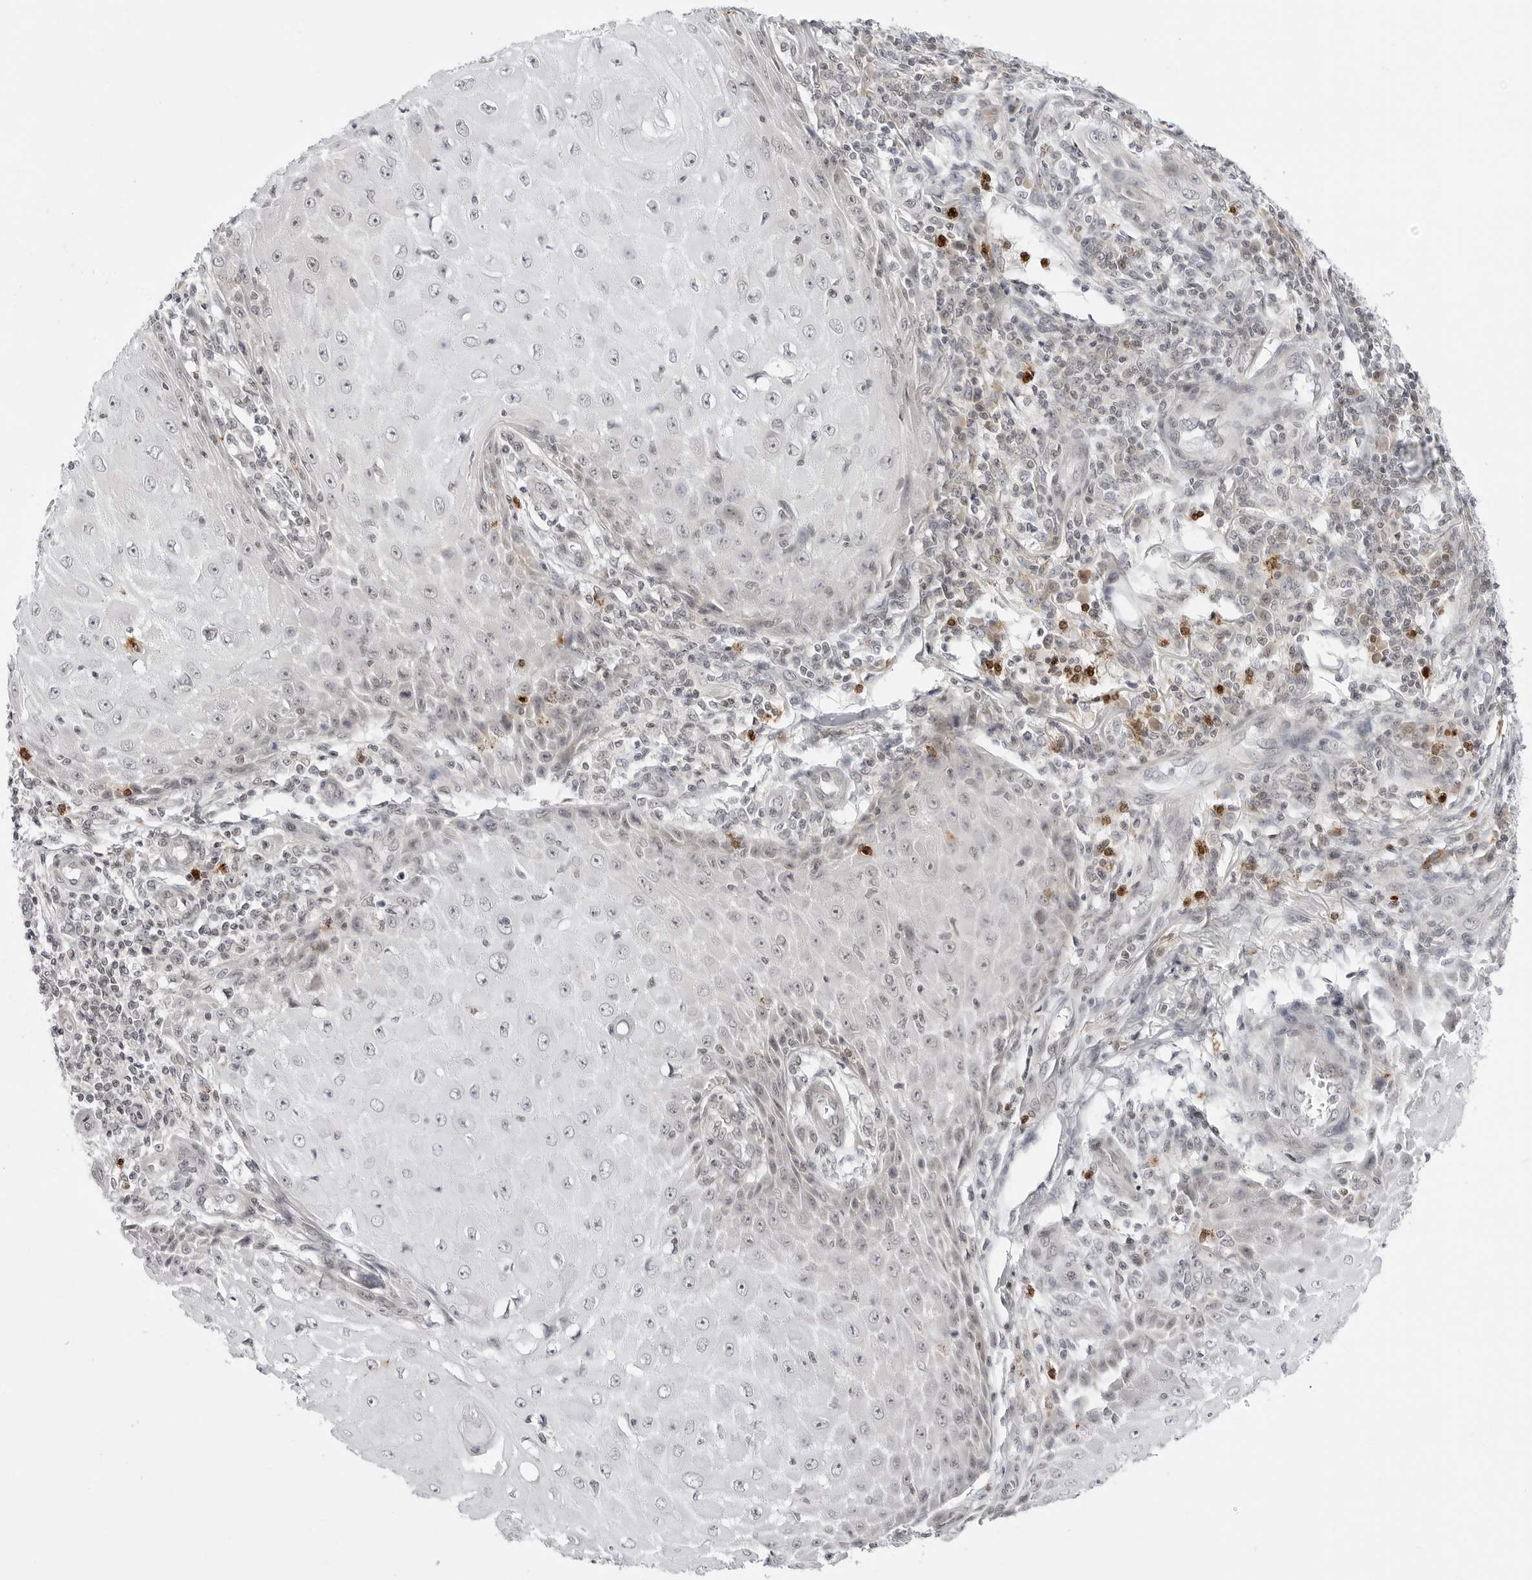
{"staining": {"intensity": "negative", "quantity": "none", "location": "none"}, "tissue": "skin cancer", "cell_type": "Tumor cells", "image_type": "cancer", "snomed": [{"axis": "morphology", "description": "Squamous cell carcinoma, NOS"}, {"axis": "topography", "description": "Skin"}], "caption": "IHC image of neoplastic tissue: human skin cancer (squamous cell carcinoma) stained with DAB displays no significant protein staining in tumor cells.", "gene": "PPP2R5C", "patient": {"sex": "female", "age": 73}}